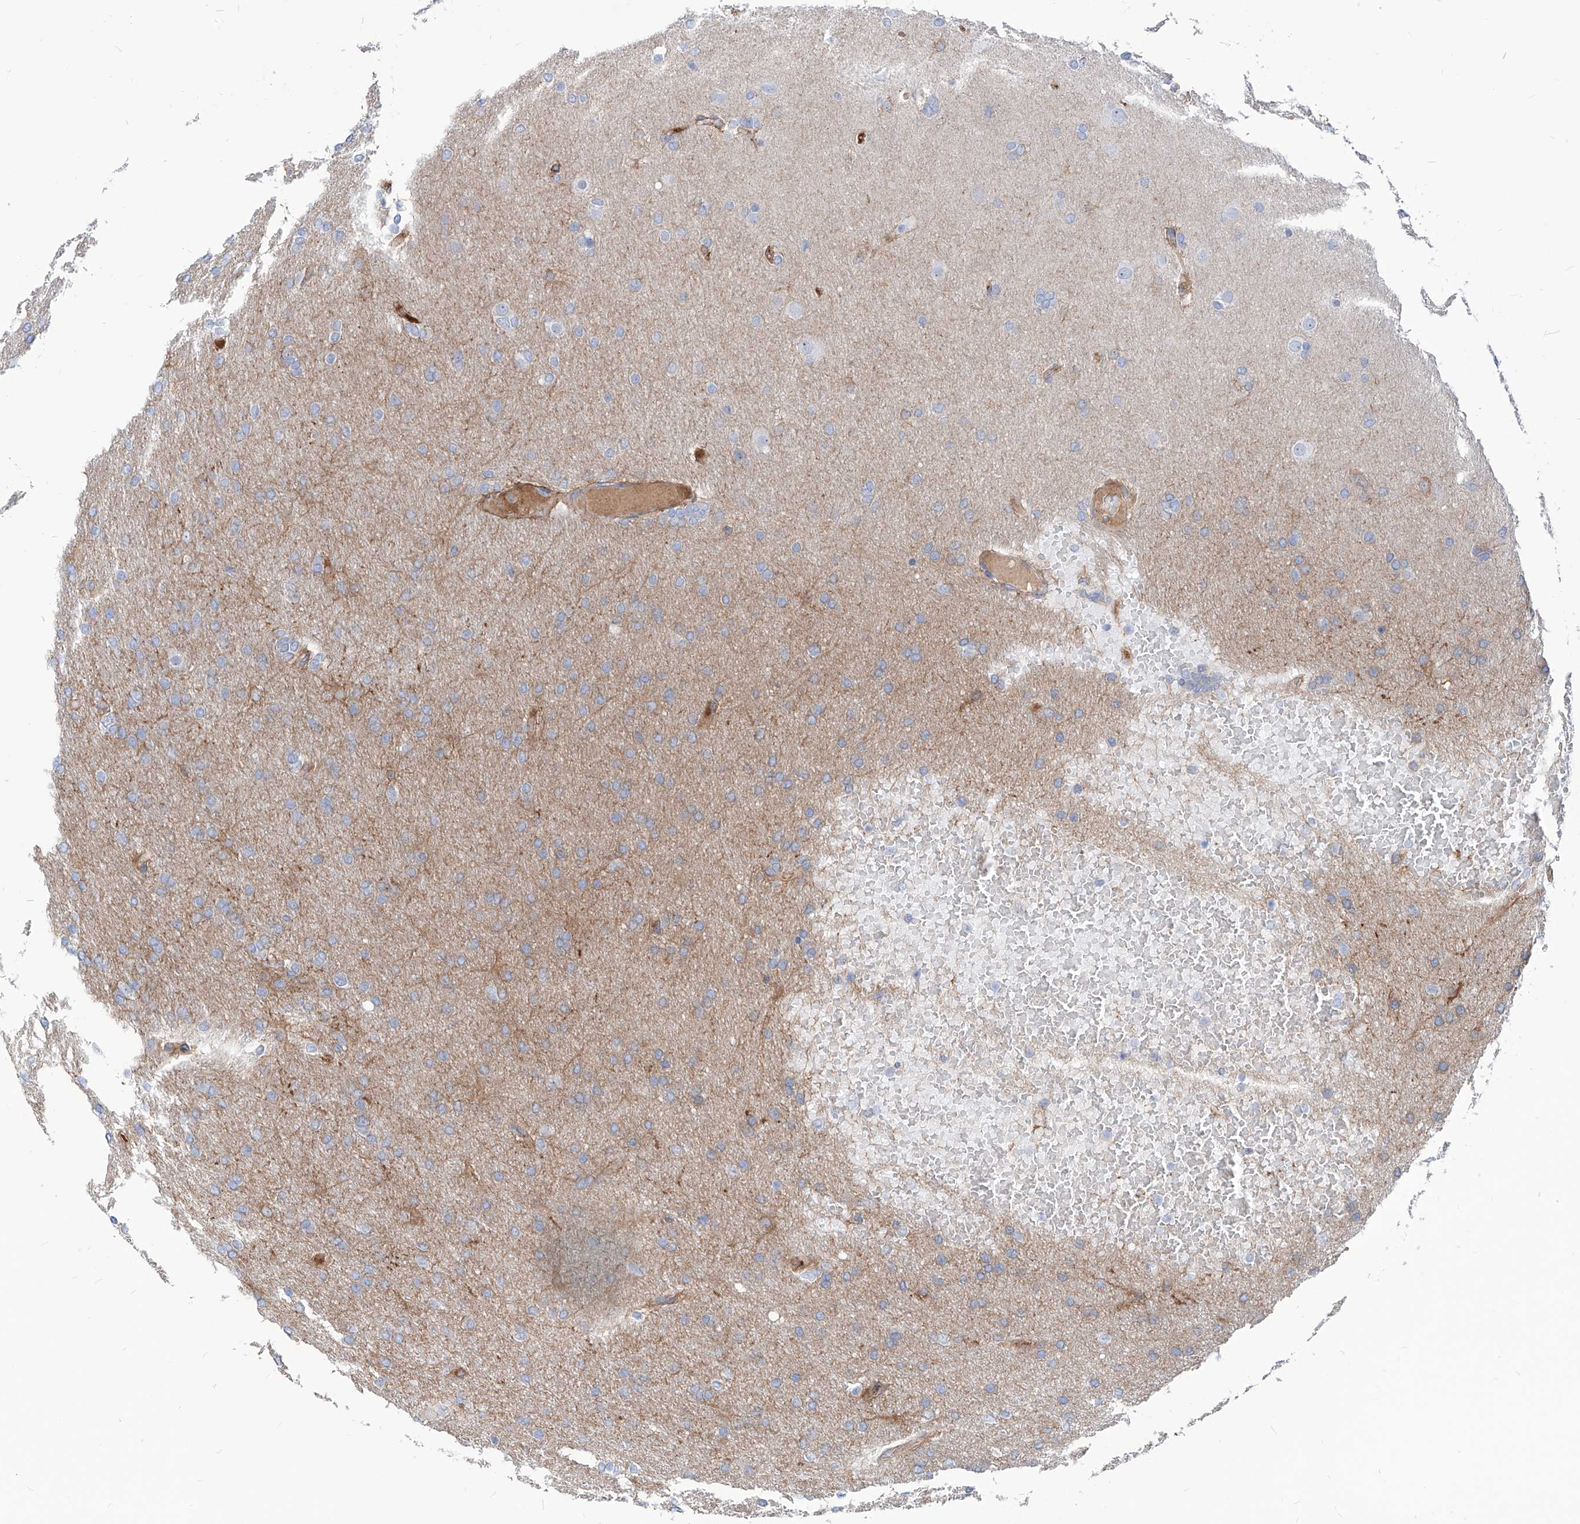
{"staining": {"intensity": "negative", "quantity": "none", "location": "none"}, "tissue": "glioma", "cell_type": "Tumor cells", "image_type": "cancer", "snomed": [{"axis": "morphology", "description": "Glioma, malignant, High grade"}, {"axis": "topography", "description": "Cerebral cortex"}], "caption": "Glioma stained for a protein using immunohistochemistry demonstrates no expression tumor cells.", "gene": "AKAP10", "patient": {"sex": "female", "age": 36}}